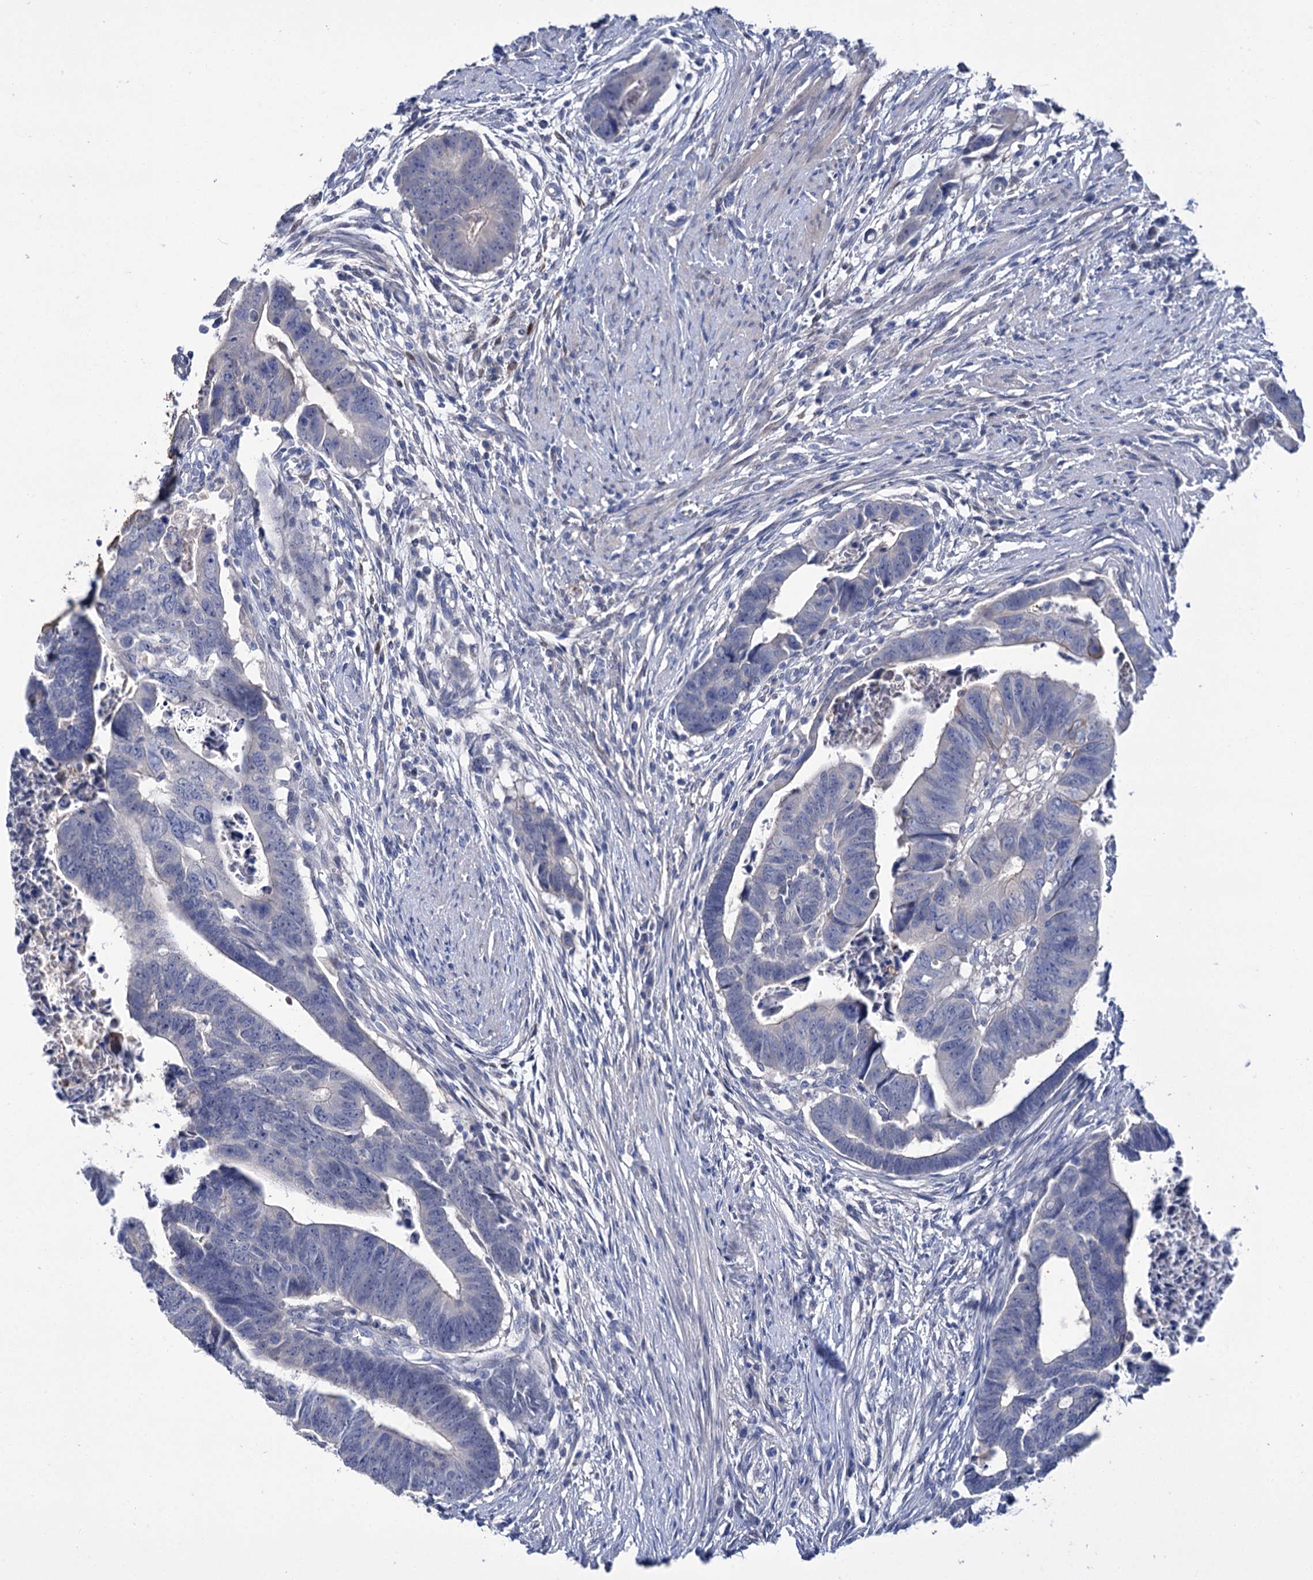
{"staining": {"intensity": "negative", "quantity": "none", "location": "none"}, "tissue": "colorectal cancer", "cell_type": "Tumor cells", "image_type": "cancer", "snomed": [{"axis": "morphology", "description": "Adenocarcinoma, NOS"}, {"axis": "topography", "description": "Rectum"}], "caption": "The immunohistochemistry histopathology image has no significant positivity in tumor cells of adenocarcinoma (colorectal) tissue.", "gene": "LYZL4", "patient": {"sex": "female", "age": 65}}